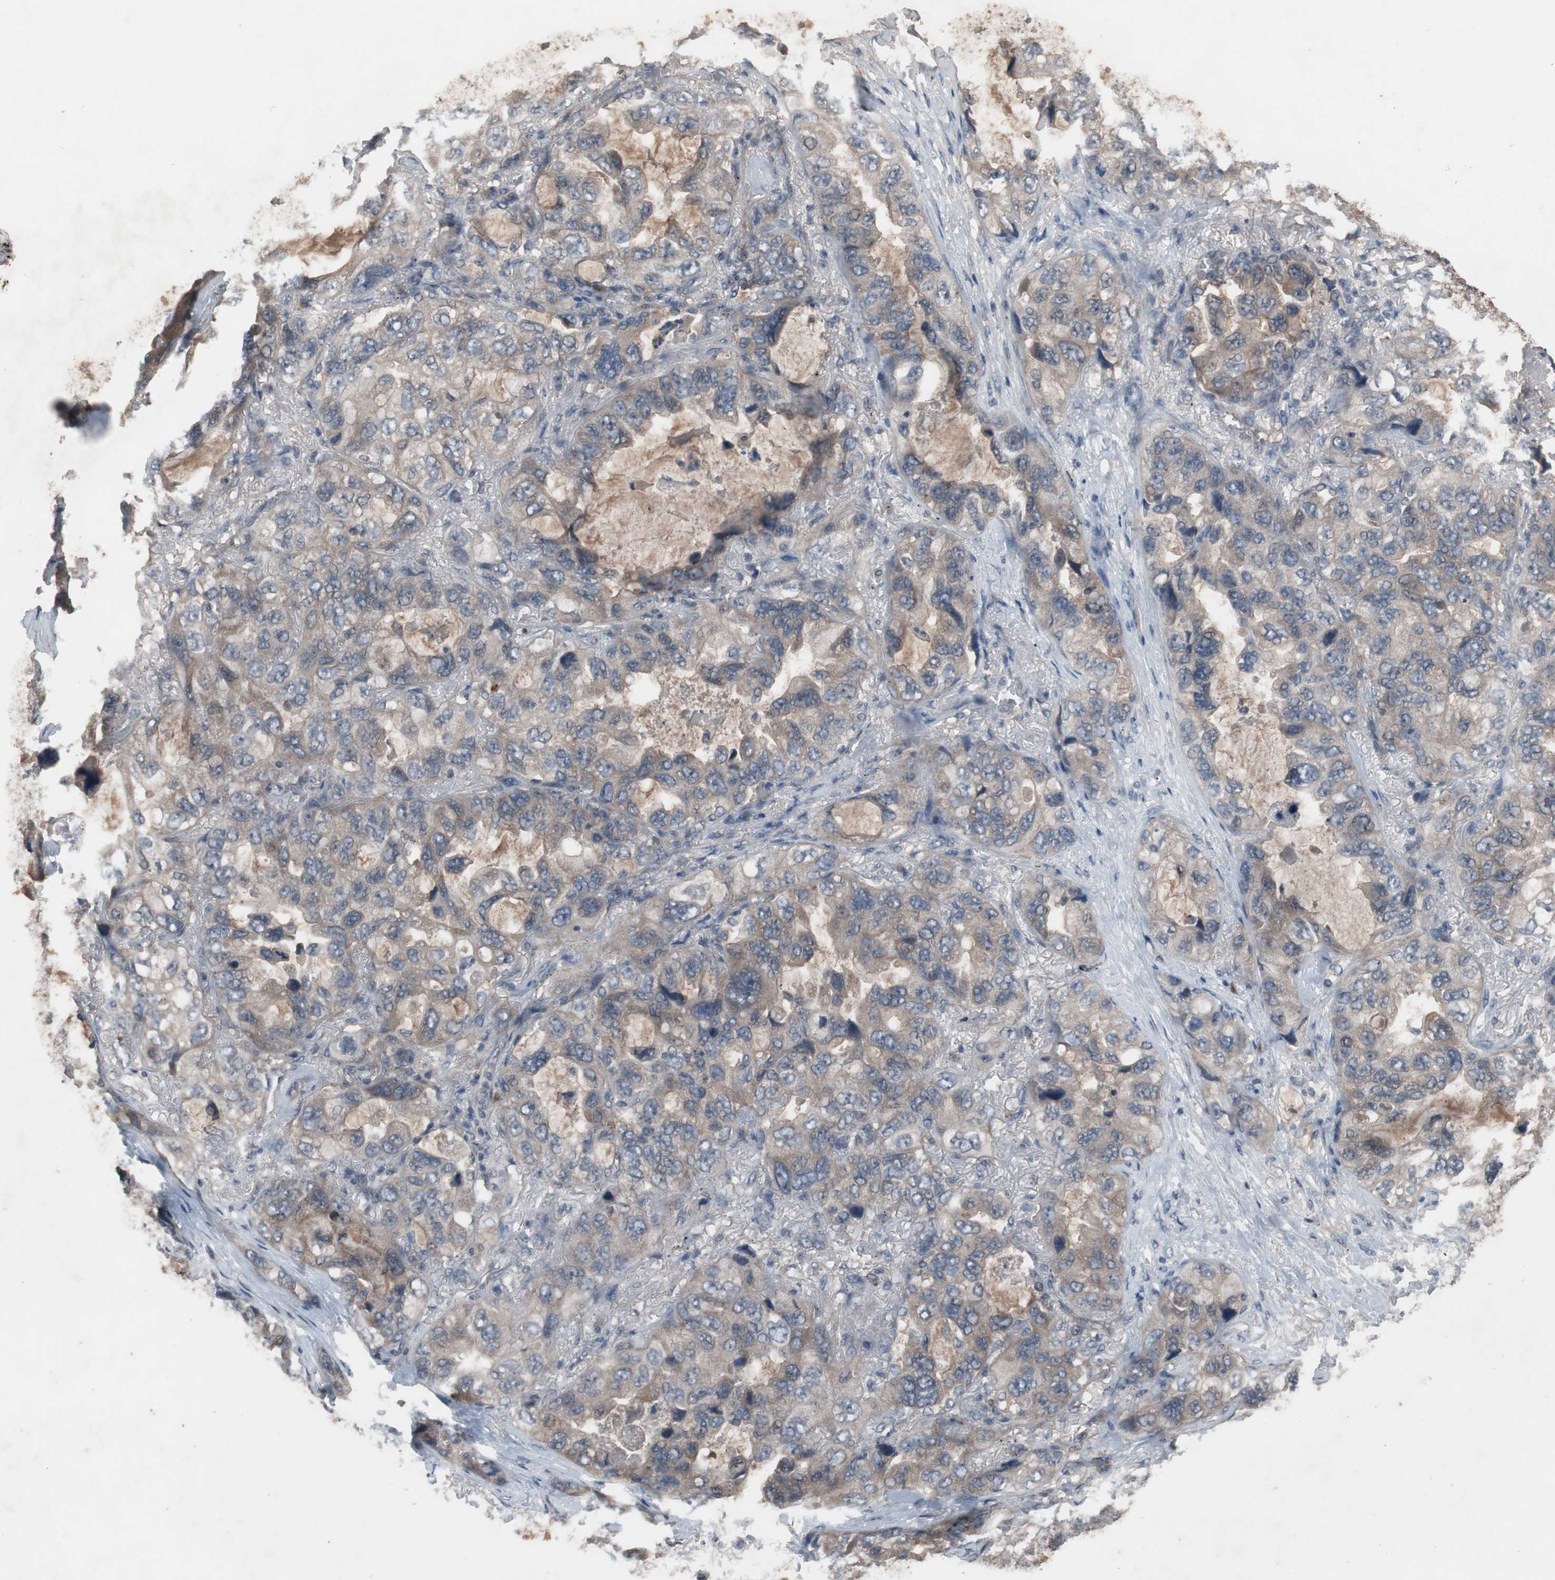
{"staining": {"intensity": "moderate", "quantity": ">75%", "location": "cytoplasmic/membranous"}, "tissue": "lung cancer", "cell_type": "Tumor cells", "image_type": "cancer", "snomed": [{"axis": "morphology", "description": "Squamous cell carcinoma, NOS"}, {"axis": "topography", "description": "Lung"}], "caption": "Squamous cell carcinoma (lung) was stained to show a protein in brown. There is medium levels of moderate cytoplasmic/membranous positivity in approximately >75% of tumor cells. (DAB IHC, brown staining for protein, blue staining for nuclei).", "gene": "NSF", "patient": {"sex": "female", "age": 73}}